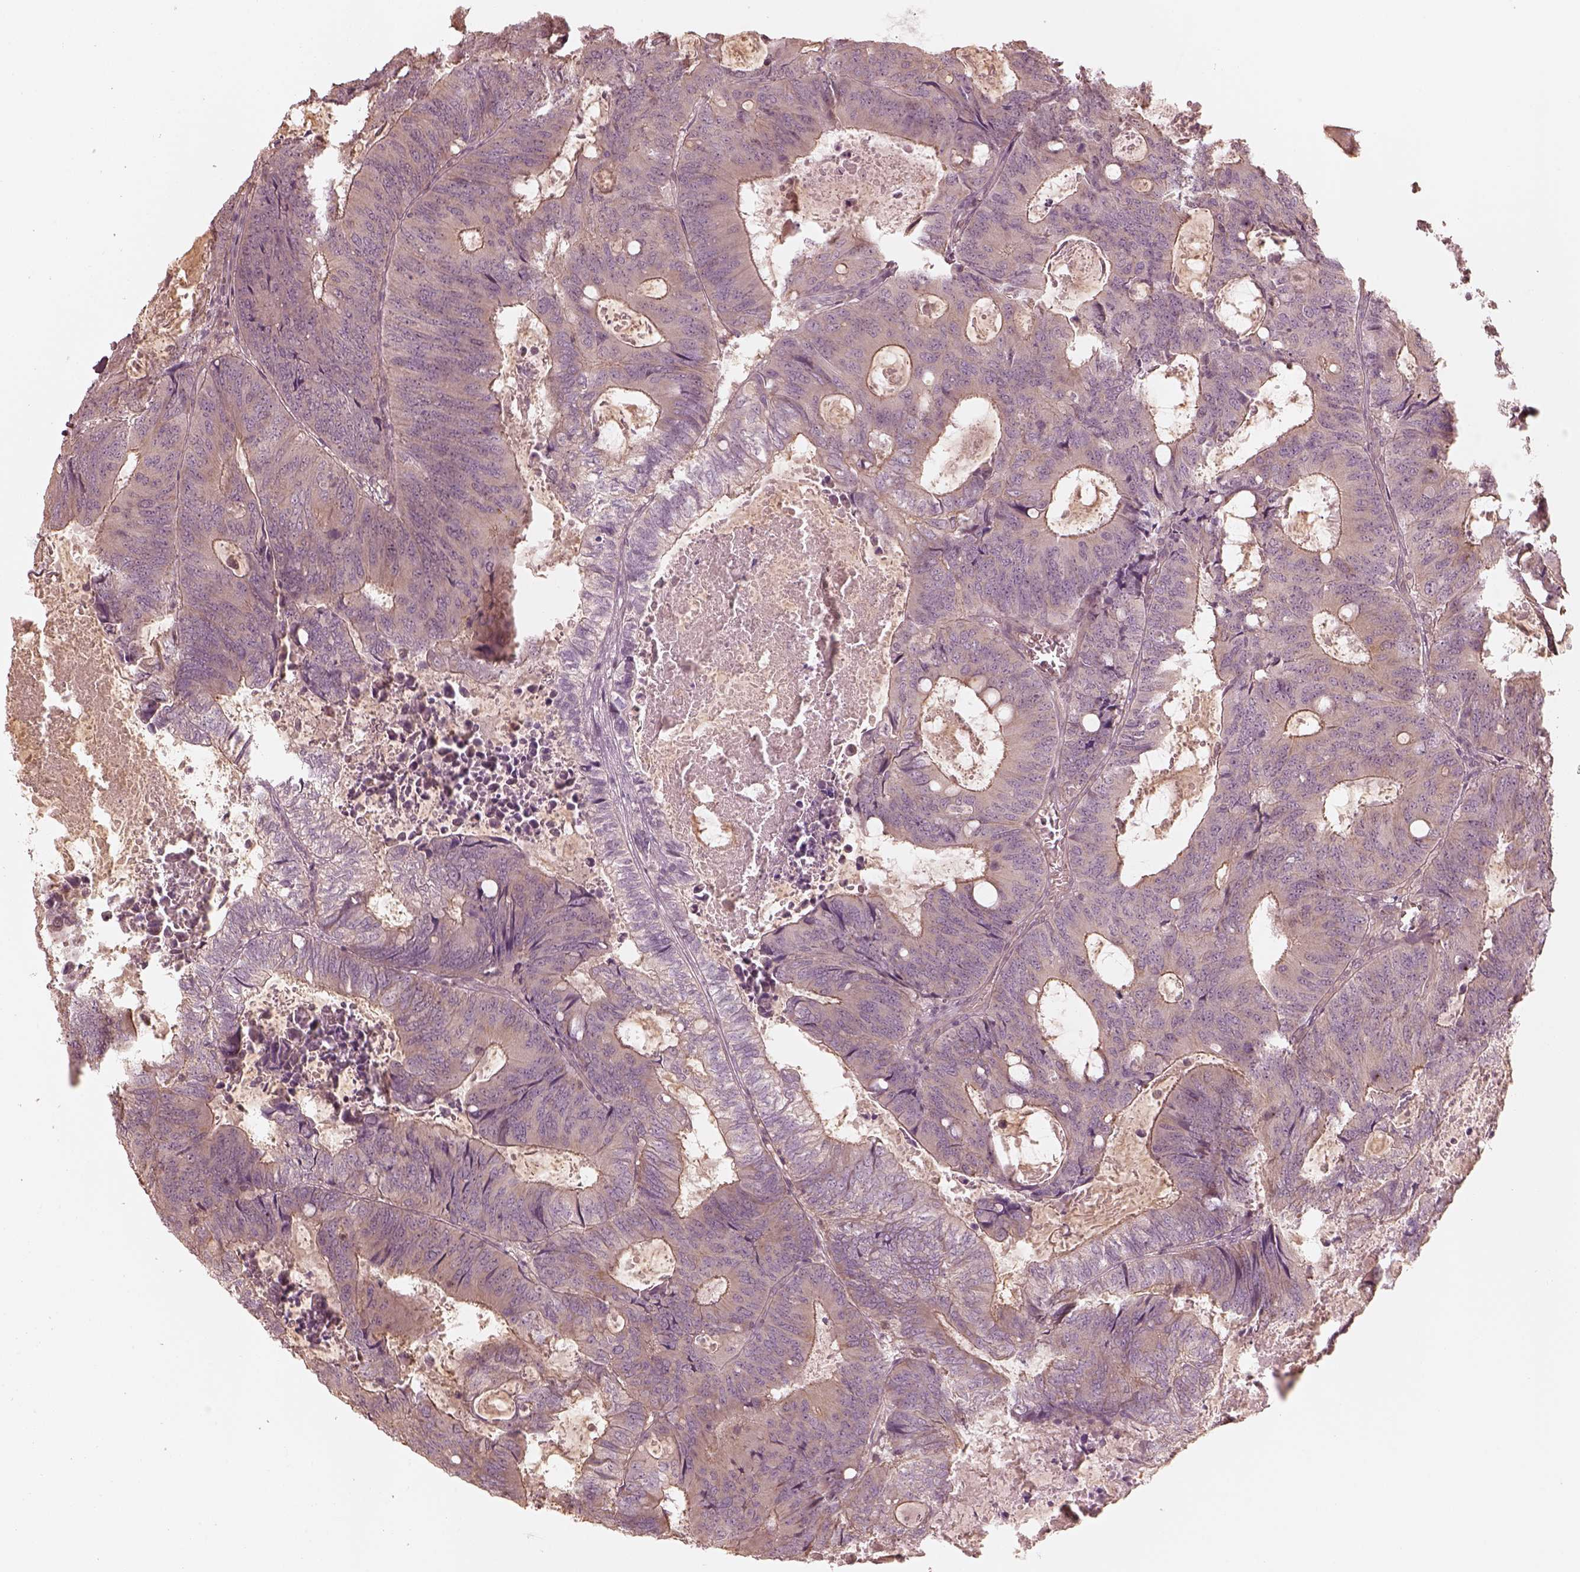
{"staining": {"intensity": "weak", "quantity": "<25%", "location": "cytoplasmic/membranous"}, "tissue": "colorectal cancer", "cell_type": "Tumor cells", "image_type": "cancer", "snomed": [{"axis": "morphology", "description": "Adenocarcinoma, NOS"}, {"axis": "topography", "description": "Colon"}], "caption": "DAB immunohistochemical staining of human colorectal adenocarcinoma demonstrates no significant positivity in tumor cells. (Brightfield microscopy of DAB (3,3'-diaminobenzidine) immunohistochemistry at high magnification).", "gene": "KIF5C", "patient": {"sex": "male", "age": 67}}